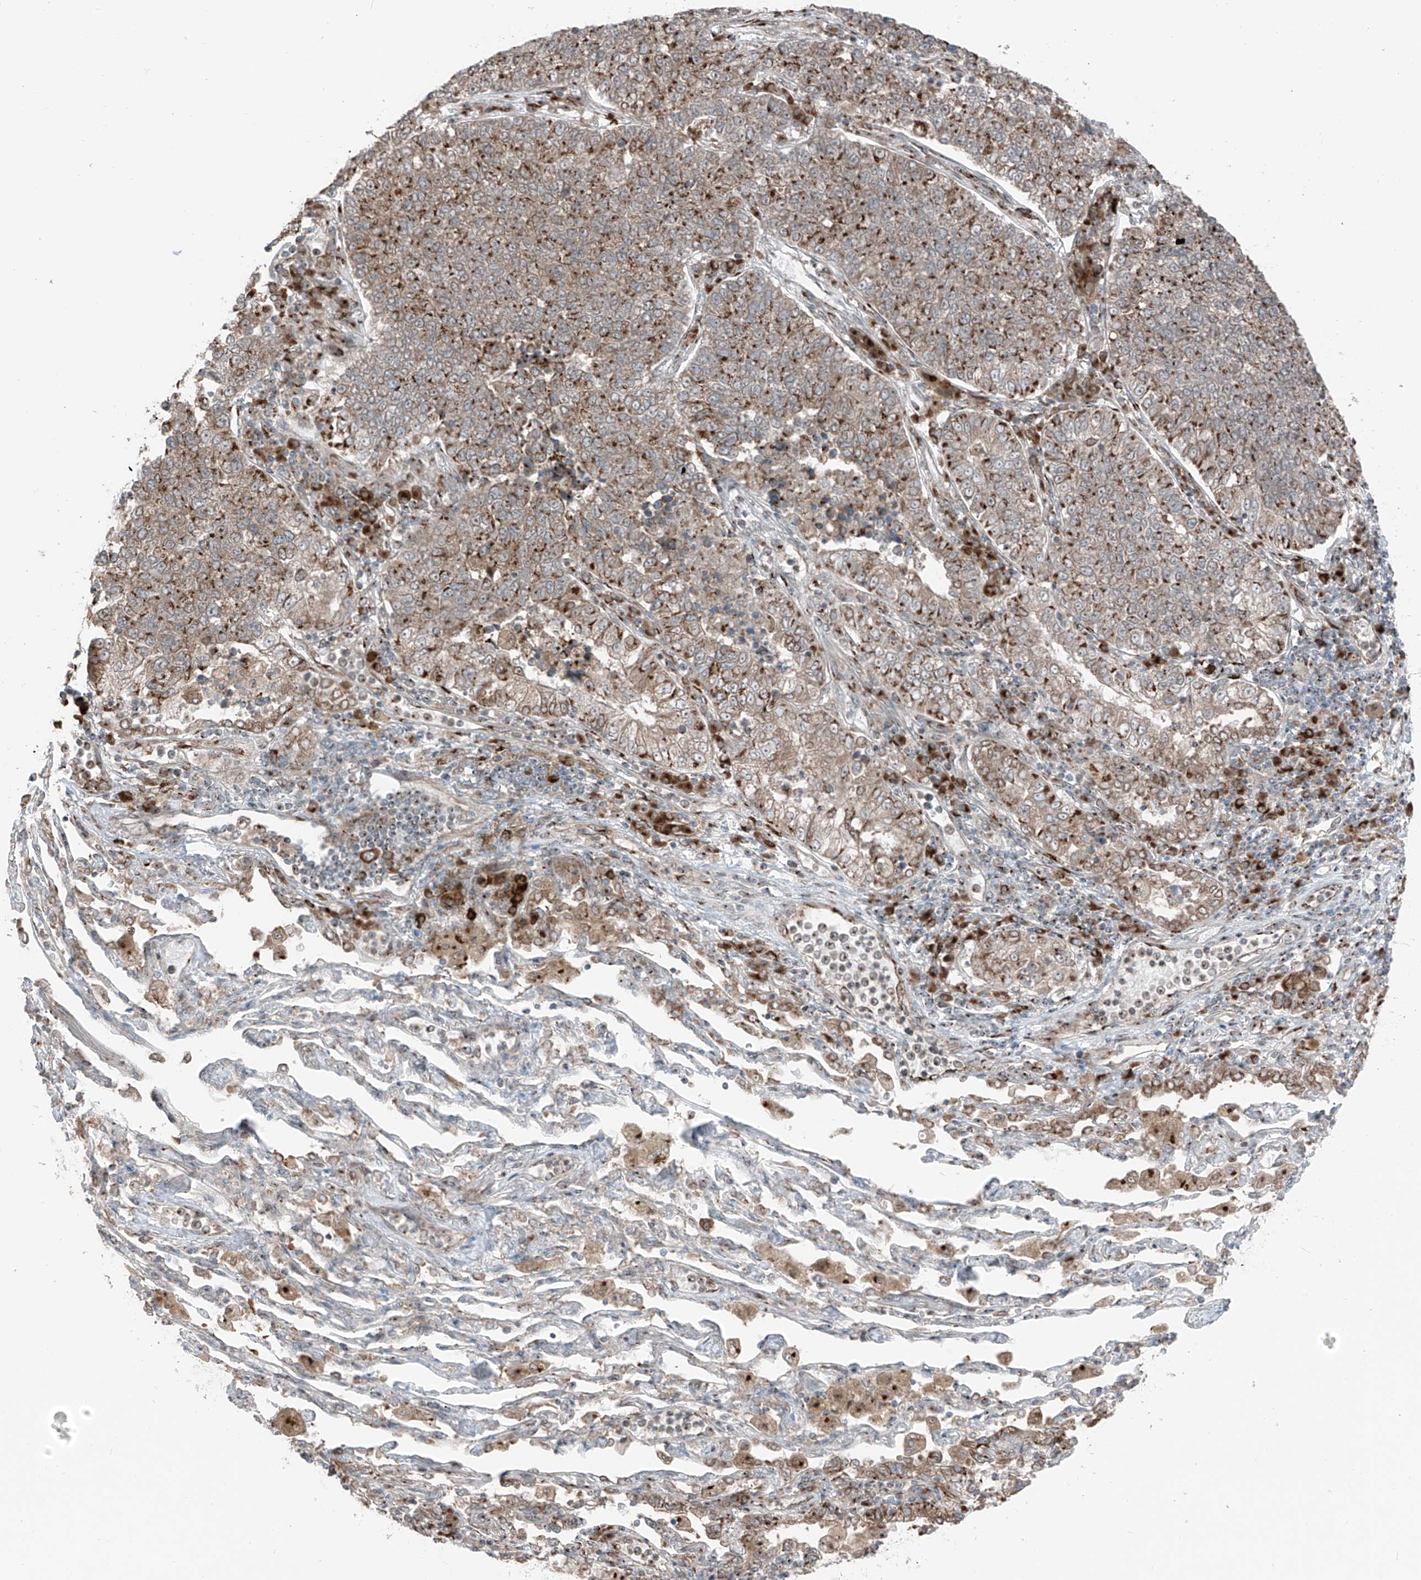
{"staining": {"intensity": "moderate", "quantity": ">75%", "location": "cytoplasmic/membranous"}, "tissue": "lung cancer", "cell_type": "Tumor cells", "image_type": "cancer", "snomed": [{"axis": "morphology", "description": "Adenocarcinoma, NOS"}, {"axis": "topography", "description": "Lung"}], "caption": "The image exhibits immunohistochemical staining of adenocarcinoma (lung). There is moderate cytoplasmic/membranous positivity is present in approximately >75% of tumor cells.", "gene": "ERLEC1", "patient": {"sex": "male", "age": 49}}